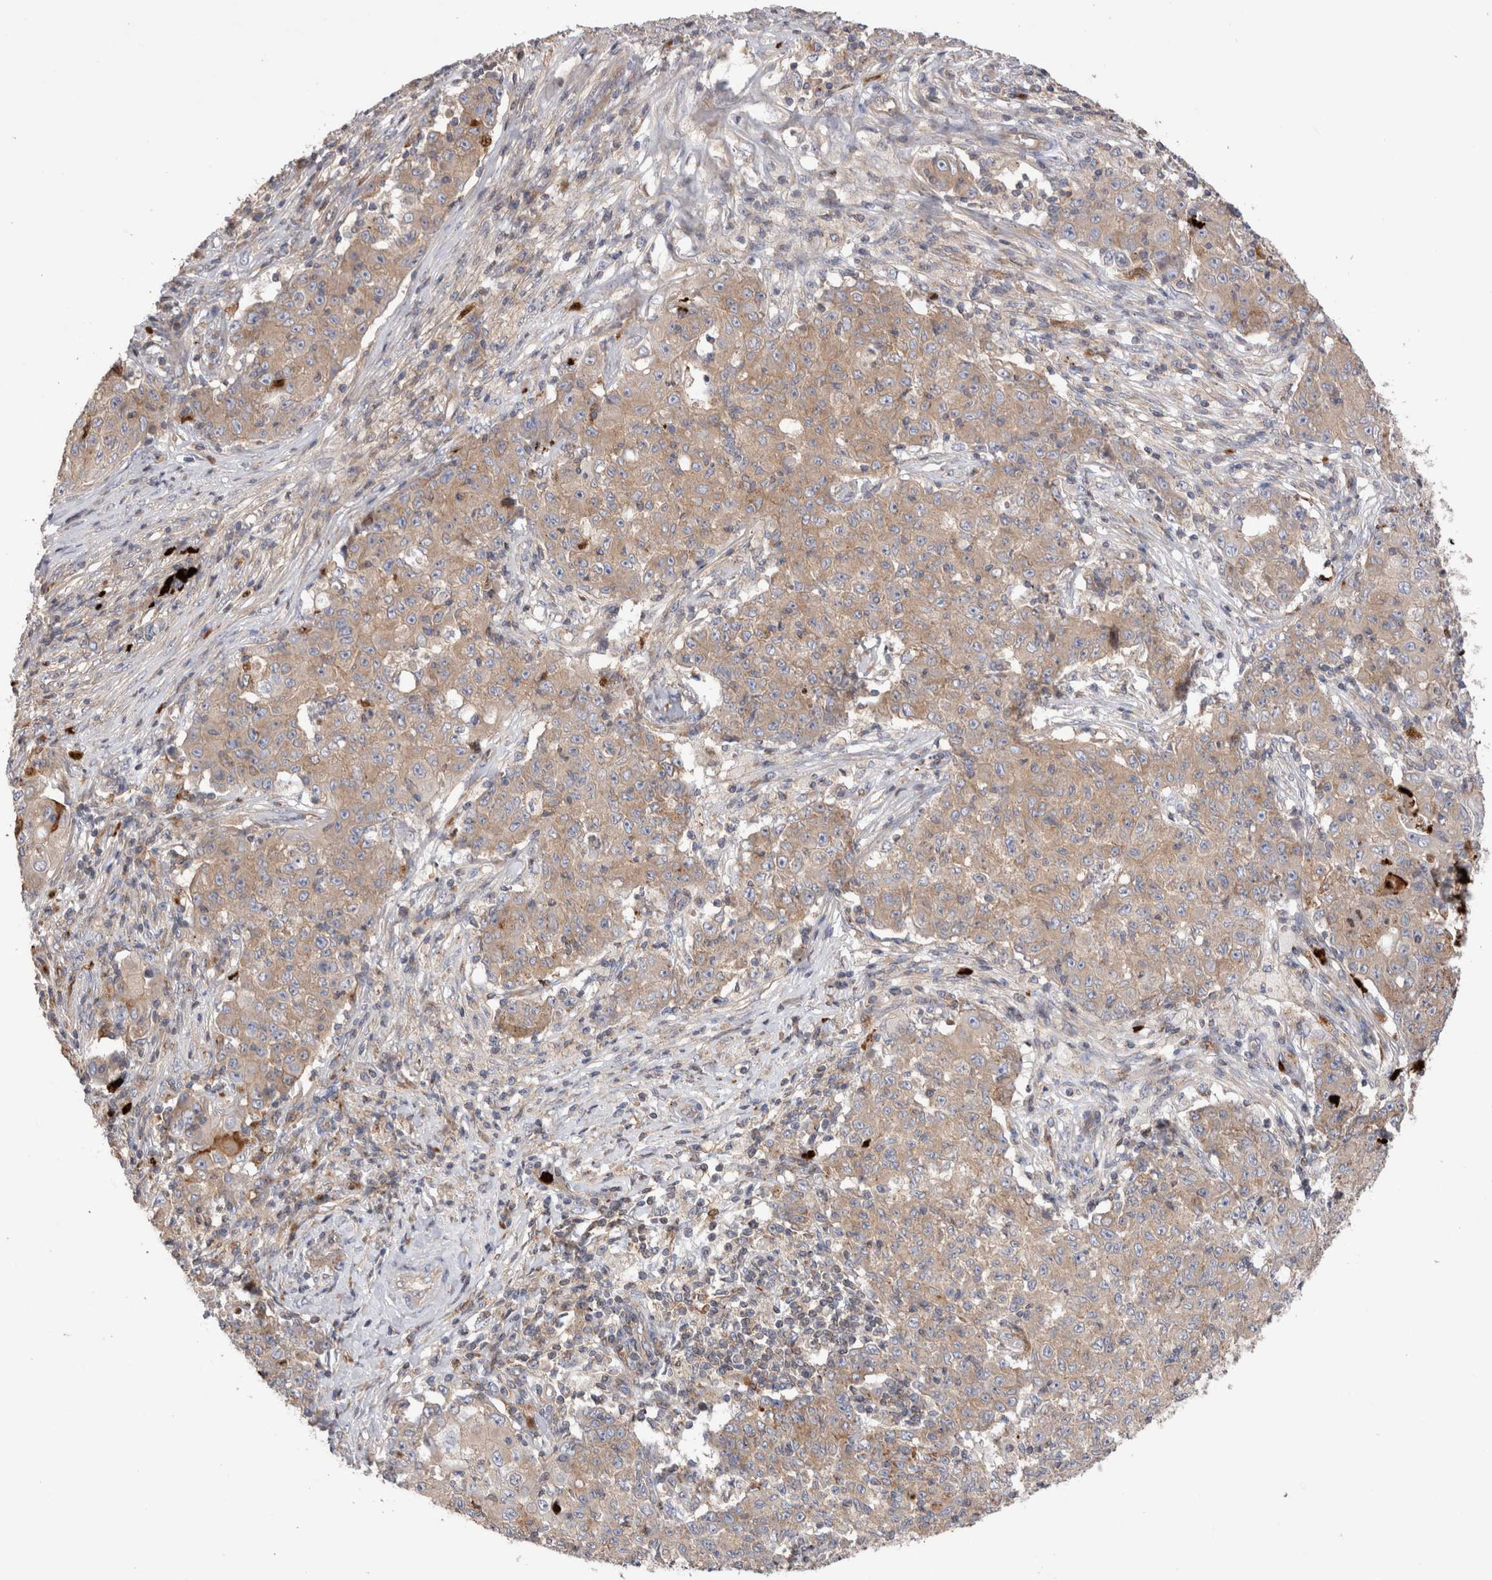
{"staining": {"intensity": "weak", "quantity": ">75%", "location": "cytoplasmic/membranous"}, "tissue": "ovarian cancer", "cell_type": "Tumor cells", "image_type": "cancer", "snomed": [{"axis": "morphology", "description": "Carcinoma, endometroid"}, {"axis": "topography", "description": "Ovary"}], "caption": "Tumor cells display weak cytoplasmic/membranous positivity in approximately >75% of cells in ovarian endometroid carcinoma. The protein of interest is stained brown, and the nuclei are stained in blue (DAB IHC with brightfield microscopy, high magnification).", "gene": "NXT2", "patient": {"sex": "female", "age": 42}}